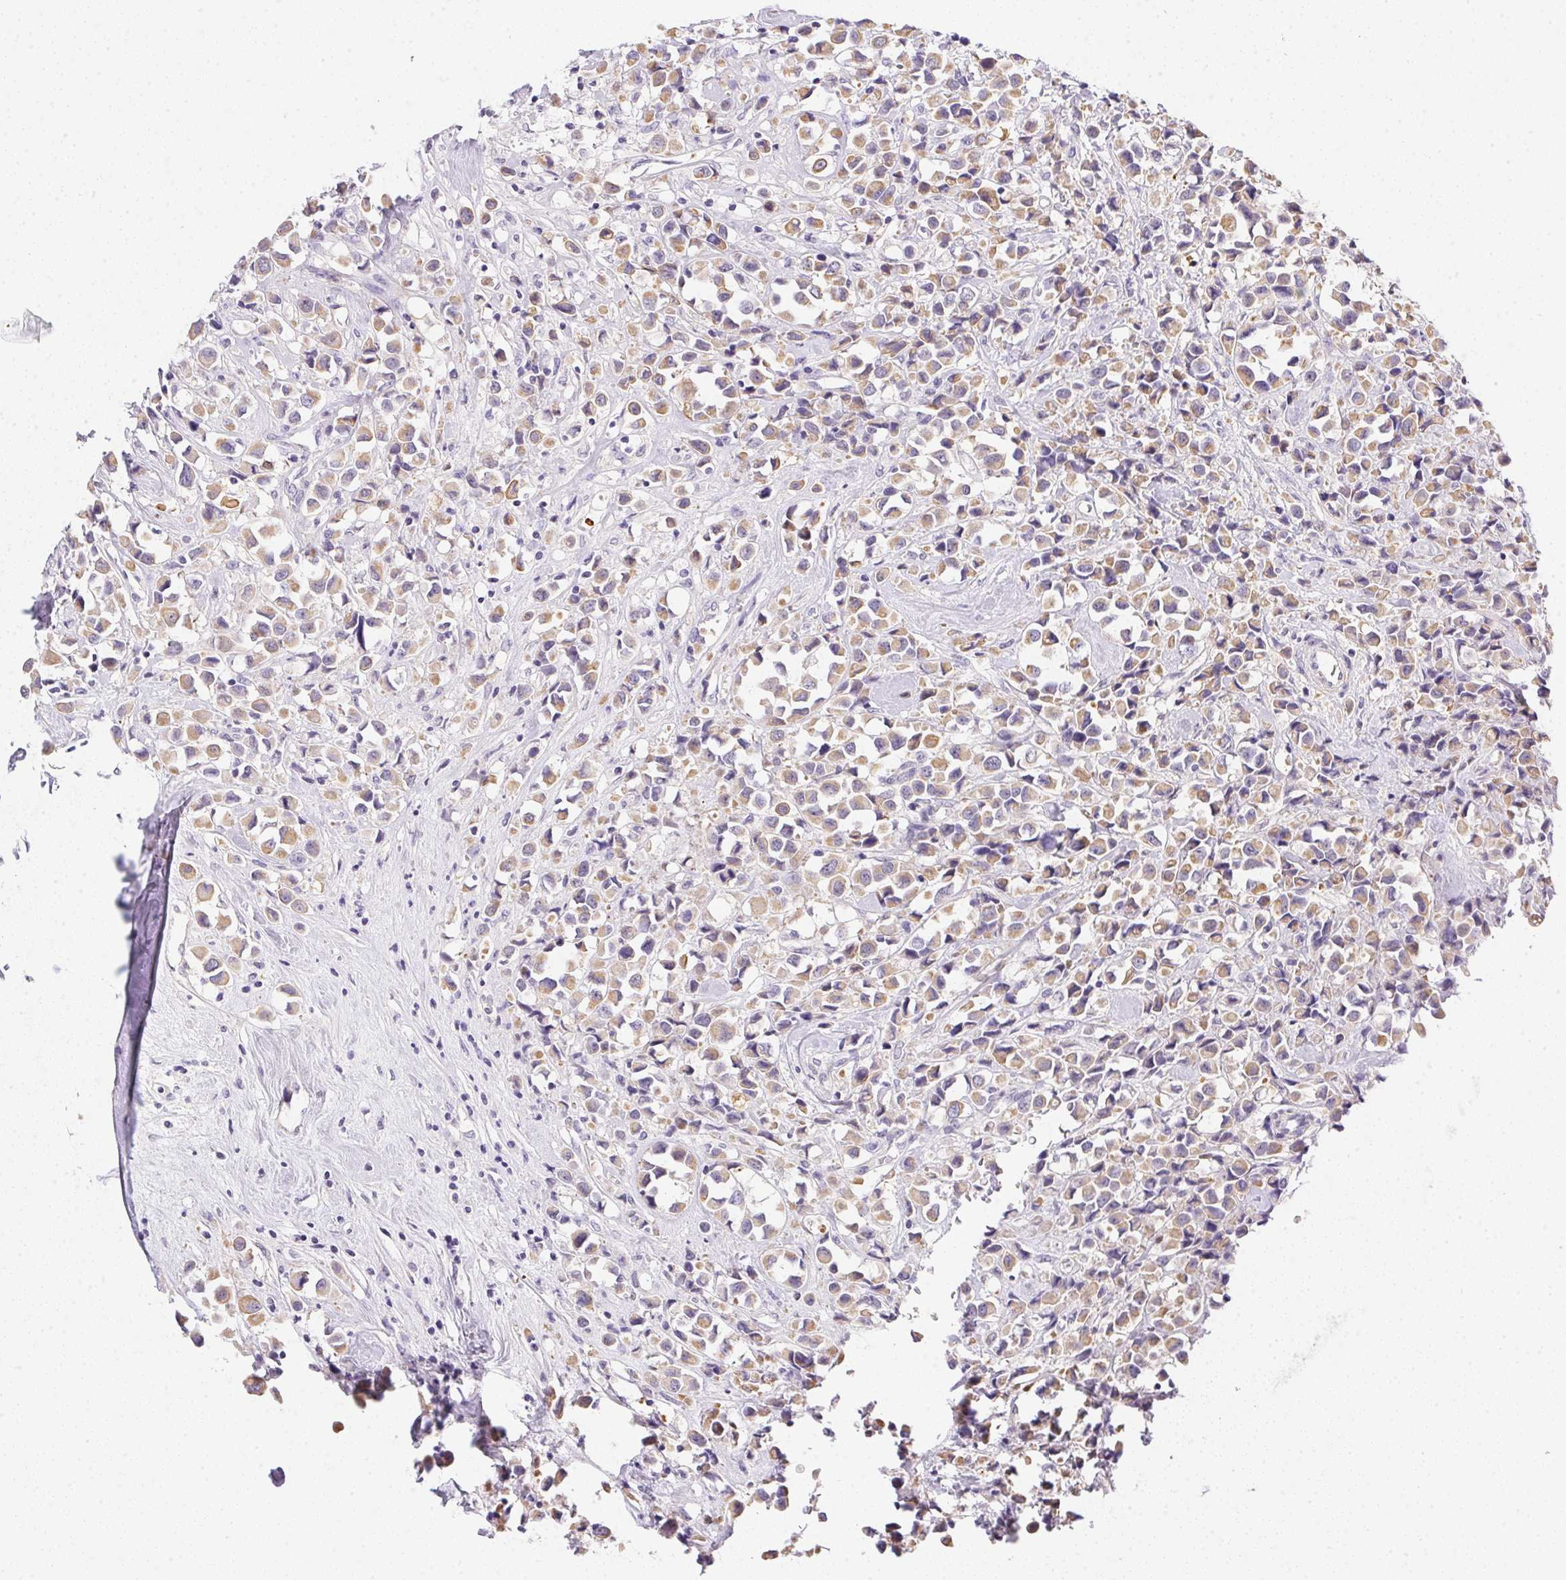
{"staining": {"intensity": "weak", "quantity": ">75%", "location": "cytoplasmic/membranous"}, "tissue": "breast cancer", "cell_type": "Tumor cells", "image_type": "cancer", "snomed": [{"axis": "morphology", "description": "Duct carcinoma"}, {"axis": "topography", "description": "Breast"}], "caption": "This histopathology image reveals immunohistochemistry staining of breast infiltrating ductal carcinoma, with low weak cytoplasmic/membranous positivity in about >75% of tumor cells.", "gene": "SLC17A7", "patient": {"sex": "female", "age": 61}}